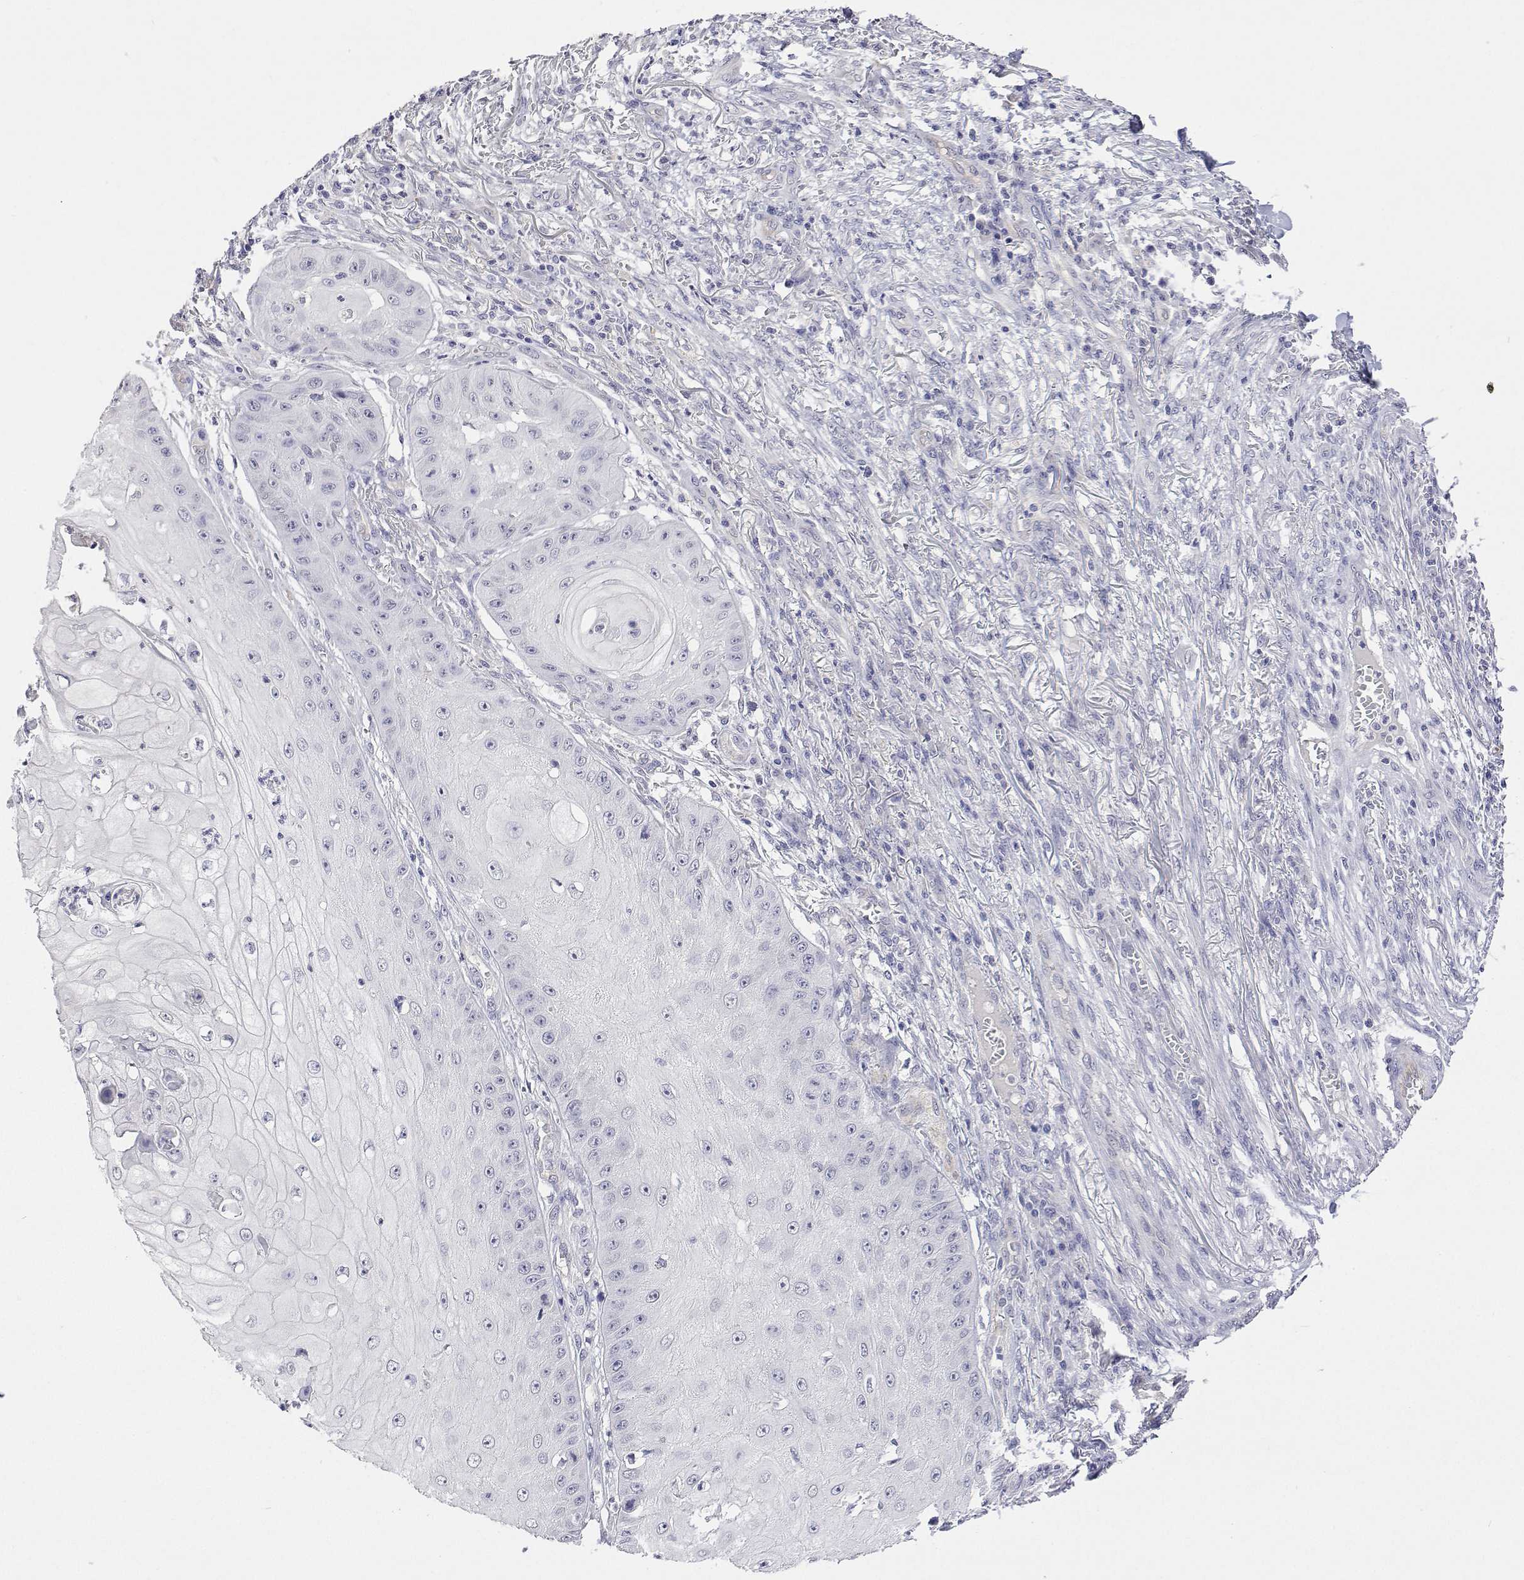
{"staining": {"intensity": "negative", "quantity": "none", "location": "none"}, "tissue": "skin cancer", "cell_type": "Tumor cells", "image_type": "cancer", "snomed": [{"axis": "morphology", "description": "Squamous cell carcinoma, NOS"}, {"axis": "topography", "description": "Skin"}], "caption": "DAB (3,3'-diaminobenzidine) immunohistochemical staining of skin squamous cell carcinoma shows no significant staining in tumor cells.", "gene": "PLCB1", "patient": {"sex": "male", "age": 70}}